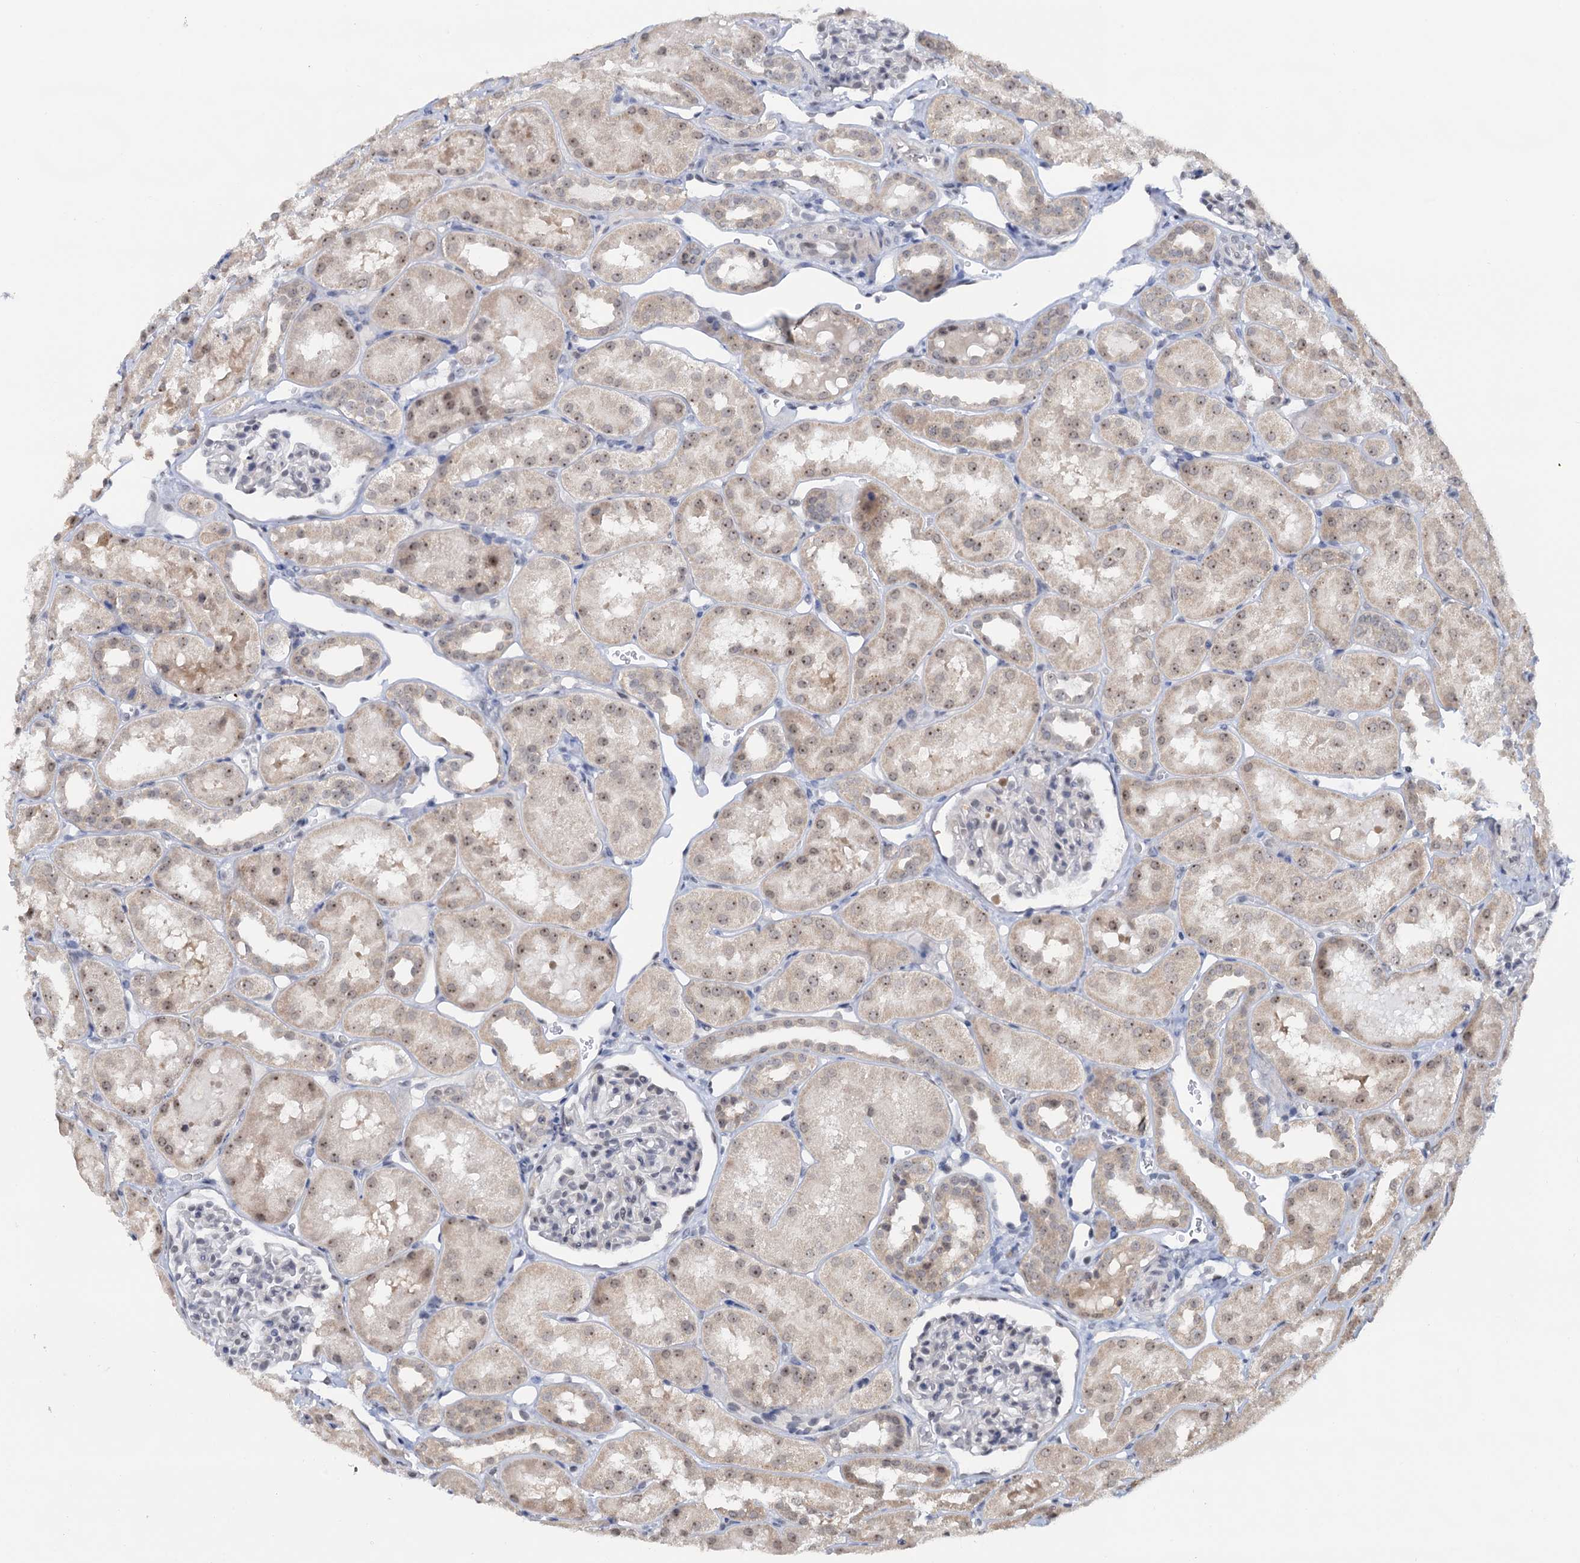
{"staining": {"intensity": "negative", "quantity": "none", "location": "none"}, "tissue": "kidney", "cell_type": "Cells in glomeruli", "image_type": "normal", "snomed": [{"axis": "morphology", "description": "Normal tissue, NOS"}, {"axis": "topography", "description": "Kidney"}, {"axis": "topography", "description": "Urinary bladder"}], "caption": "Immunohistochemistry micrograph of normal kidney: kidney stained with DAB reveals no significant protein staining in cells in glomeruli.", "gene": "NAT10", "patient": {"sex": "male", "age": 16}}